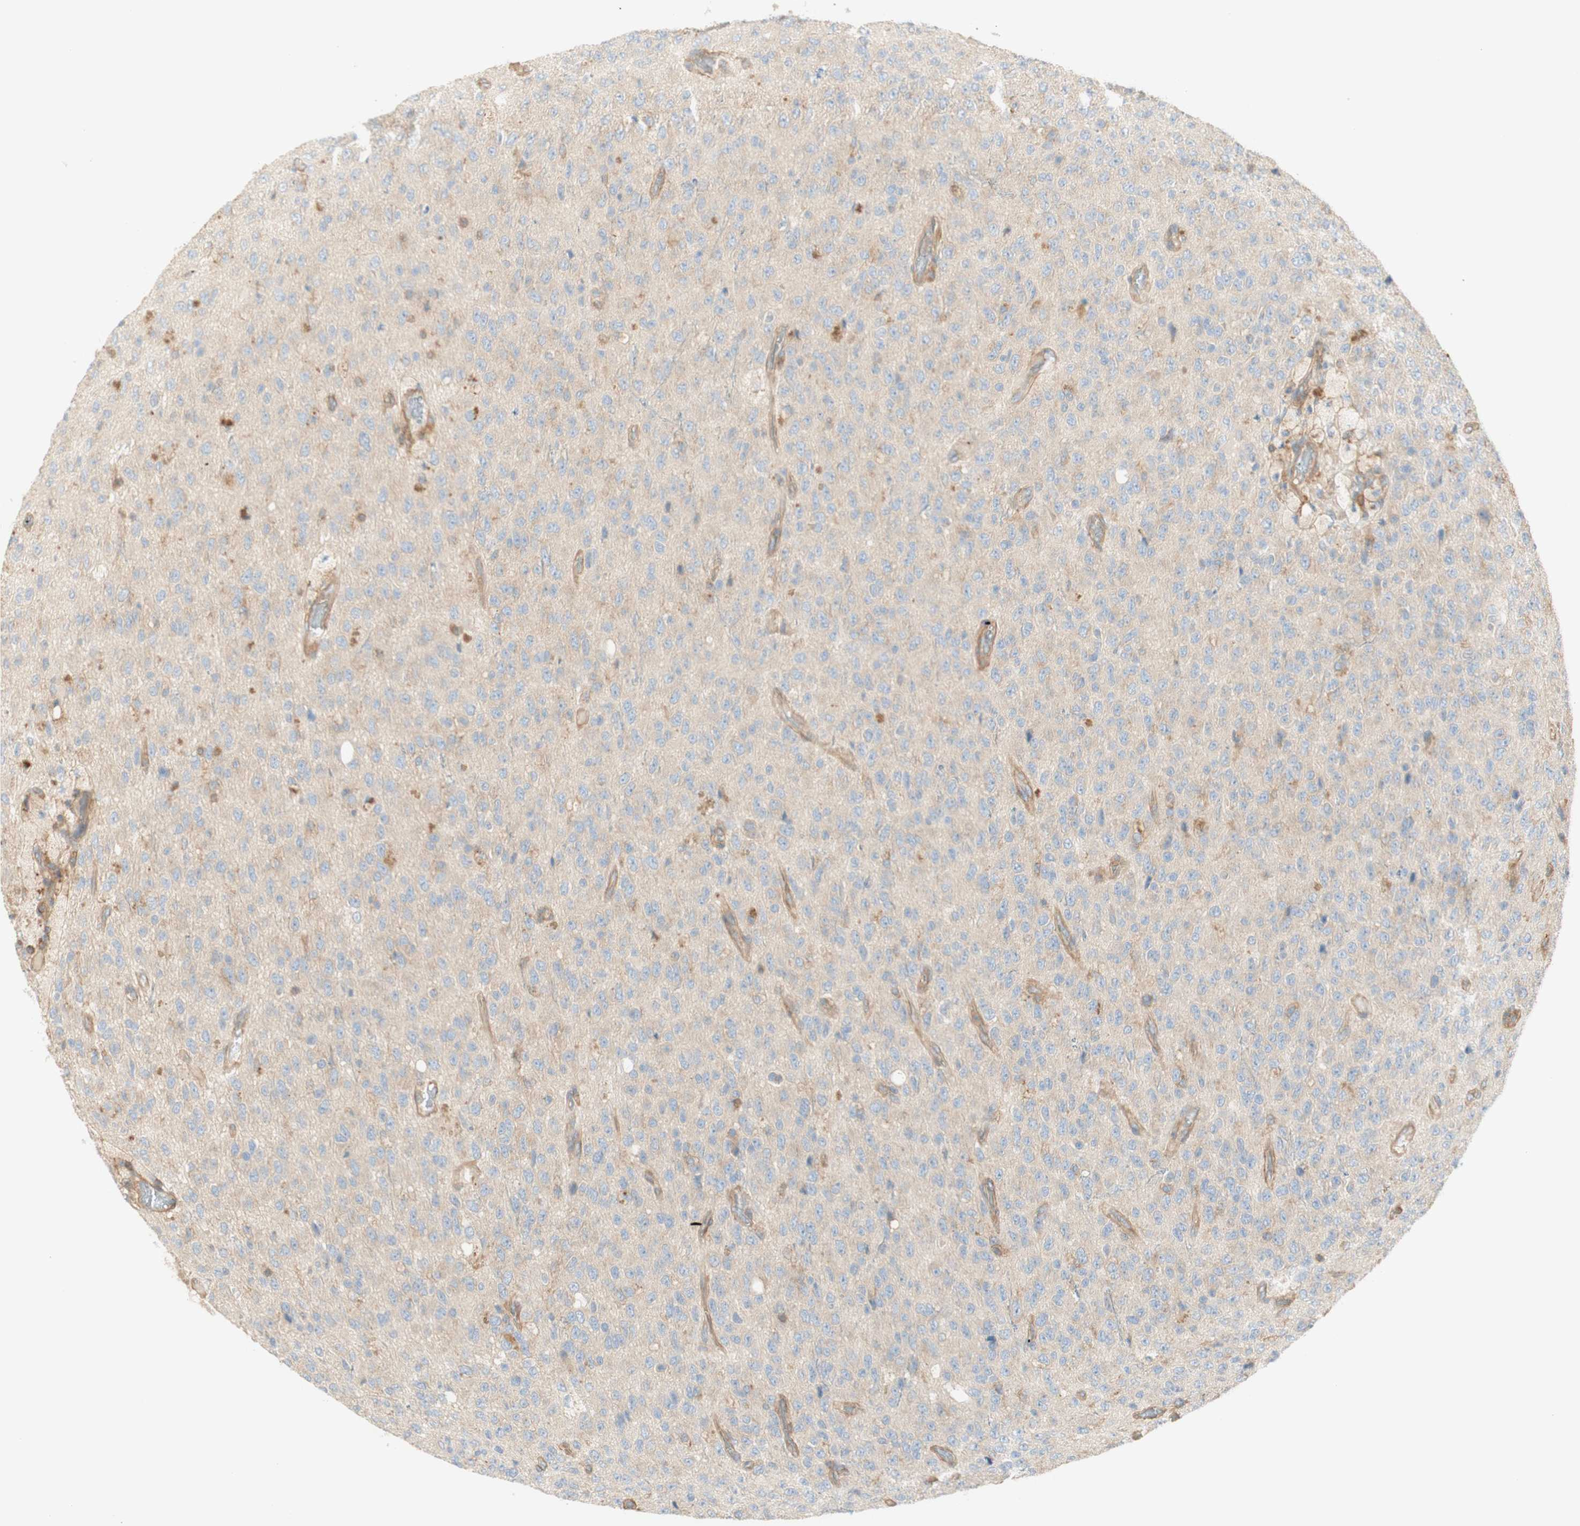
{"staining": {"intensity": "negative", "quantity": "none", "location": "none"}, "tissue": "glioma", "cell_type": "Tumor cells", "image_type": "cancer", "snomed": [{"axis": "morphology", "description": "Glioma, malignant, High grade"}, {"axis": "topography", "description": "pancreas cauda"}], "caption": "Tumor cells are negative for brown protein staining in high-grade glioma (malignant).", "gene": "IKBKG", "patient": {"sex": "male", "age": 60}}